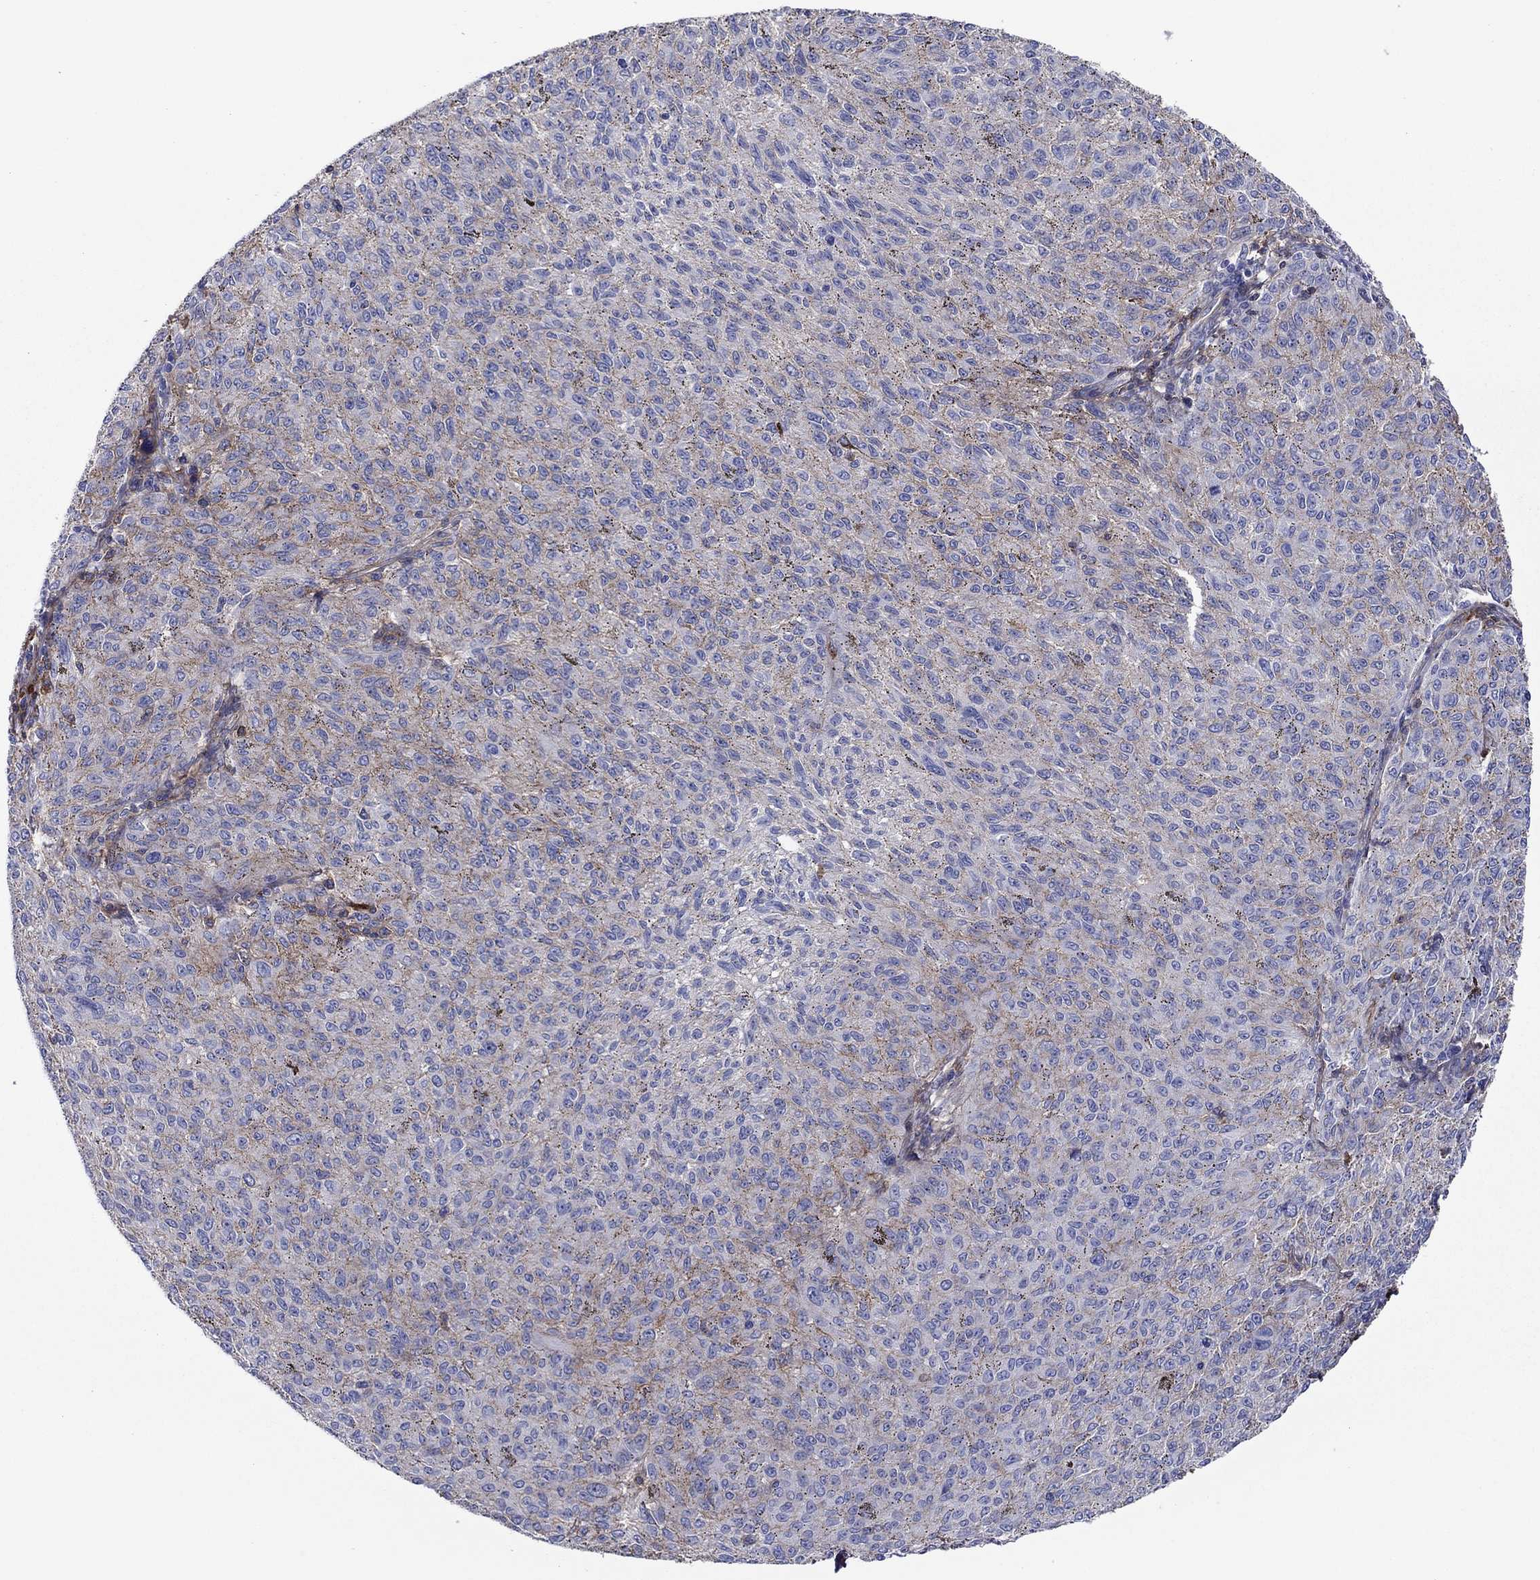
{"staining": {"intensity": "weak", "quantity": "<25%", "location": "cytoplasmic/membranous"}, "tissue": "melanoma", "cell_type": "Tumor cells", "image_type": "cancer", "snomed": [{"axis": "morphology", "description": "Malignant melanoma, NOS"}, {"axis": "topography", "description": "Skin"}], "caption": "Immunohistochemical staining of human melanoma demonstrates no significant staining in tumor cells. (DAB (3,3'-diaminobenzidine) immunohistochemistry (IHC) with hematoxylin counter stain).", "gene": "HPX", "patient": {"sex": "female", "age": 72}}